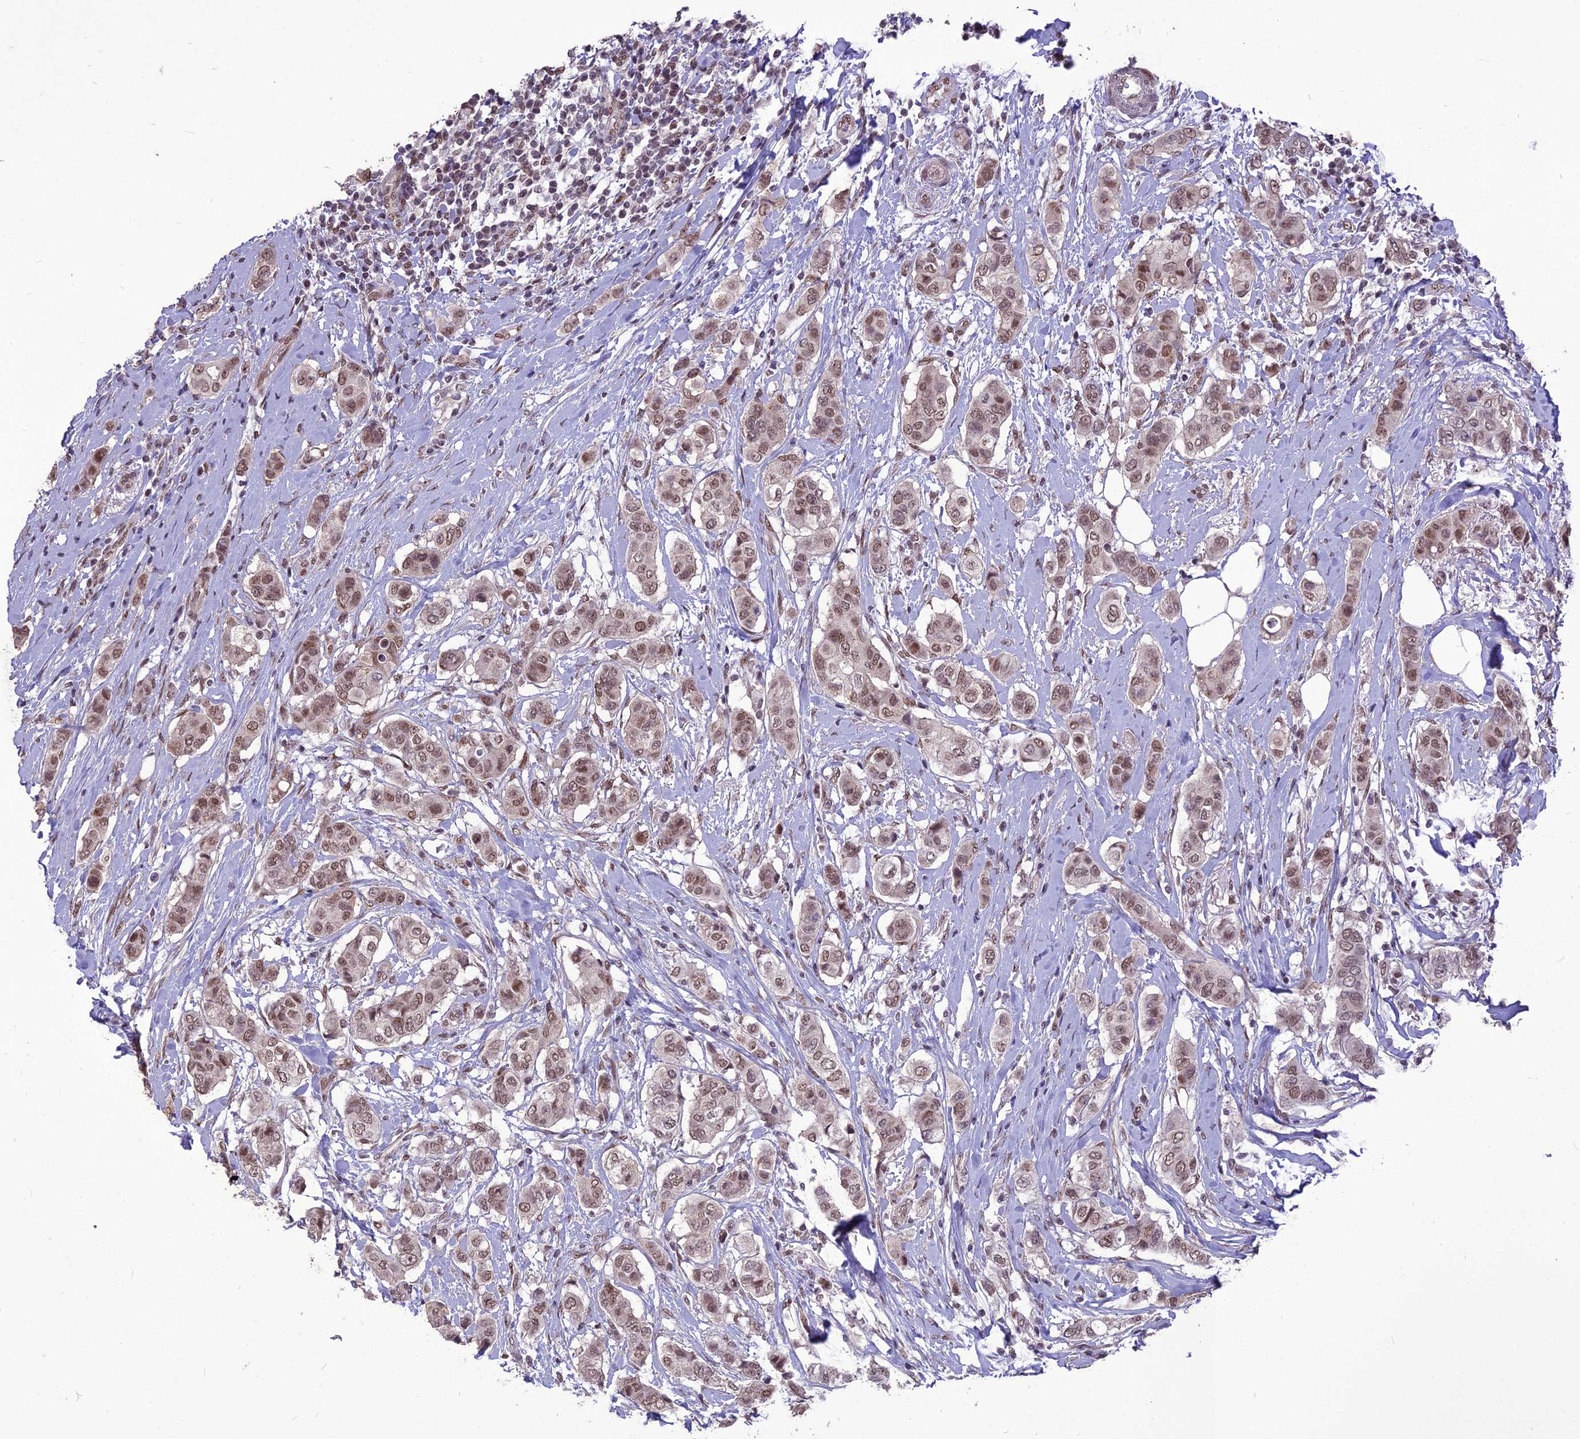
{"staining": {"intensity": "moderate", "quantity": ">75%", "location": "nuclear"}, "tissue": "breast cancer", "cell_type": "Tumor cells", "image_type": "cancer", "snomed": [{"axis": "morphology", "description": "Lobular carcinoma"}, {"axis": "topography", "description": "Breast"}], "caption": "Tumor cells display medium levels of moderate nuclear staining in approximately >75% of cells in human breast lobular carcinoma.", "gene": "DIS3", "patient": {"sex": "female", "age": 51}}